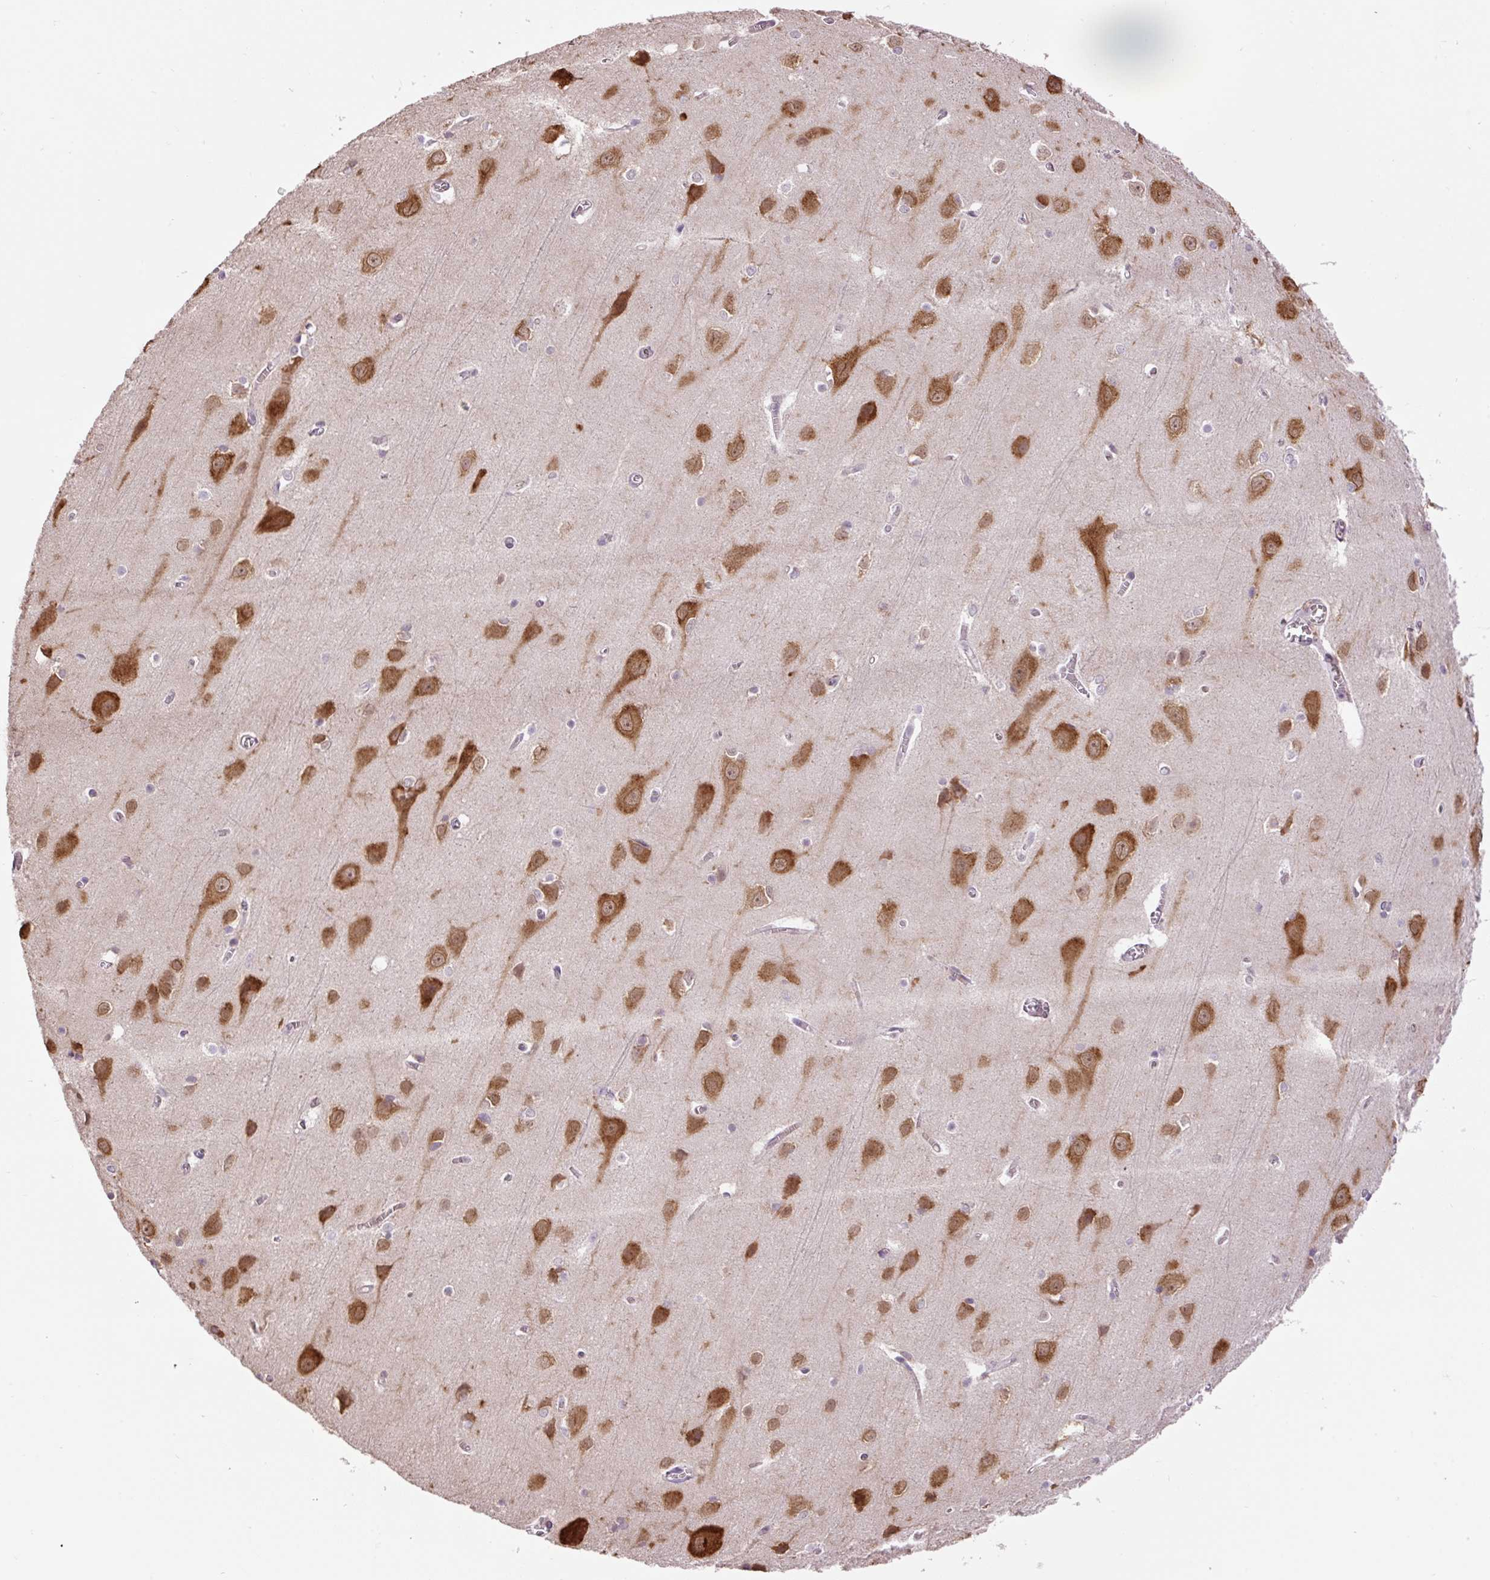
{"staining": {"intensity": "negative", "quantity": "none", "location": "none"}, "tissue": "cerebral cortex", "cell_type": "Endothelial cells", "image_type": "normal", "snomed": [{"axis": "morphology", "description": "Normal tissue, NOS"}, {"axis": "topography", "description": "Cerebral cortex"}], "caption": "Immunohistochemistry photomicrograph of unremarkable cerebral cortex: cerebral cortex stained with DAB displays no significant protein positivity in endothelial cells. The staining is performed using DAB (3,3'-diaminobenzidine) brown chromogen with nuclei counter-stained in using hematoxylin.", "gene": "HABP4", "patient": {"sex": "male", "age": 37}}